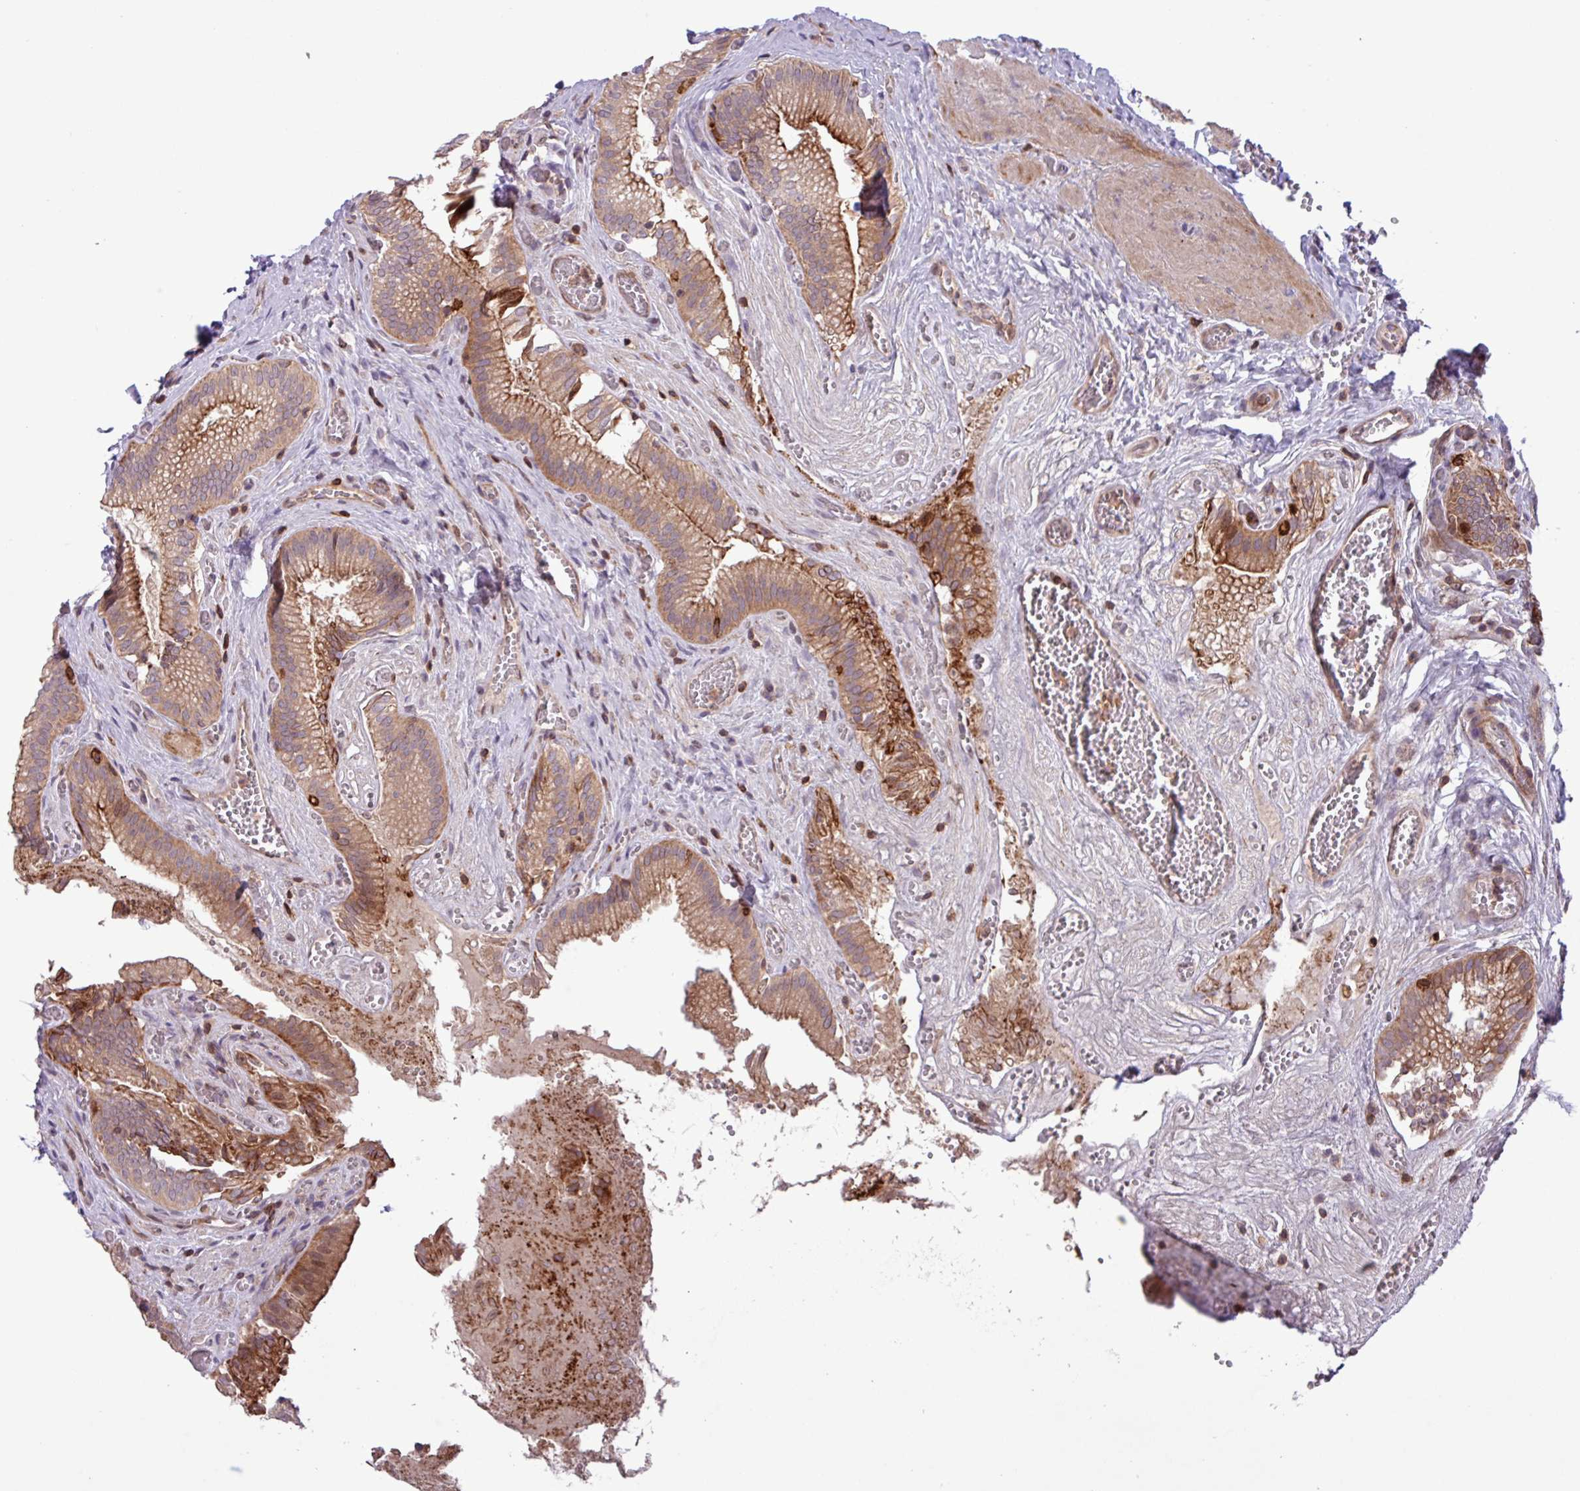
{"staining": {"intensity": "moderate", "quantity": ">75%", "location": "cytoplasmic/membranous"}, "tissue": "gallbladder", "cell_type": "Glandular cells", "image_type": "normal", "snomed": [{"axis": "morphology", "description": "Normal tissue, NOS"}, {"axis": "topography", "description": "Gallbladder"}, {"axis": "topography", "description": "Peripheral nerve tissue"}], "caption": "A histopathology image of human gallbladder stained for a protein shows moderate cytoplasmic/membranous brown staining in glandular cells.", "gene": "CNTRL", "patient": {"sex": "male", "age": 17}}